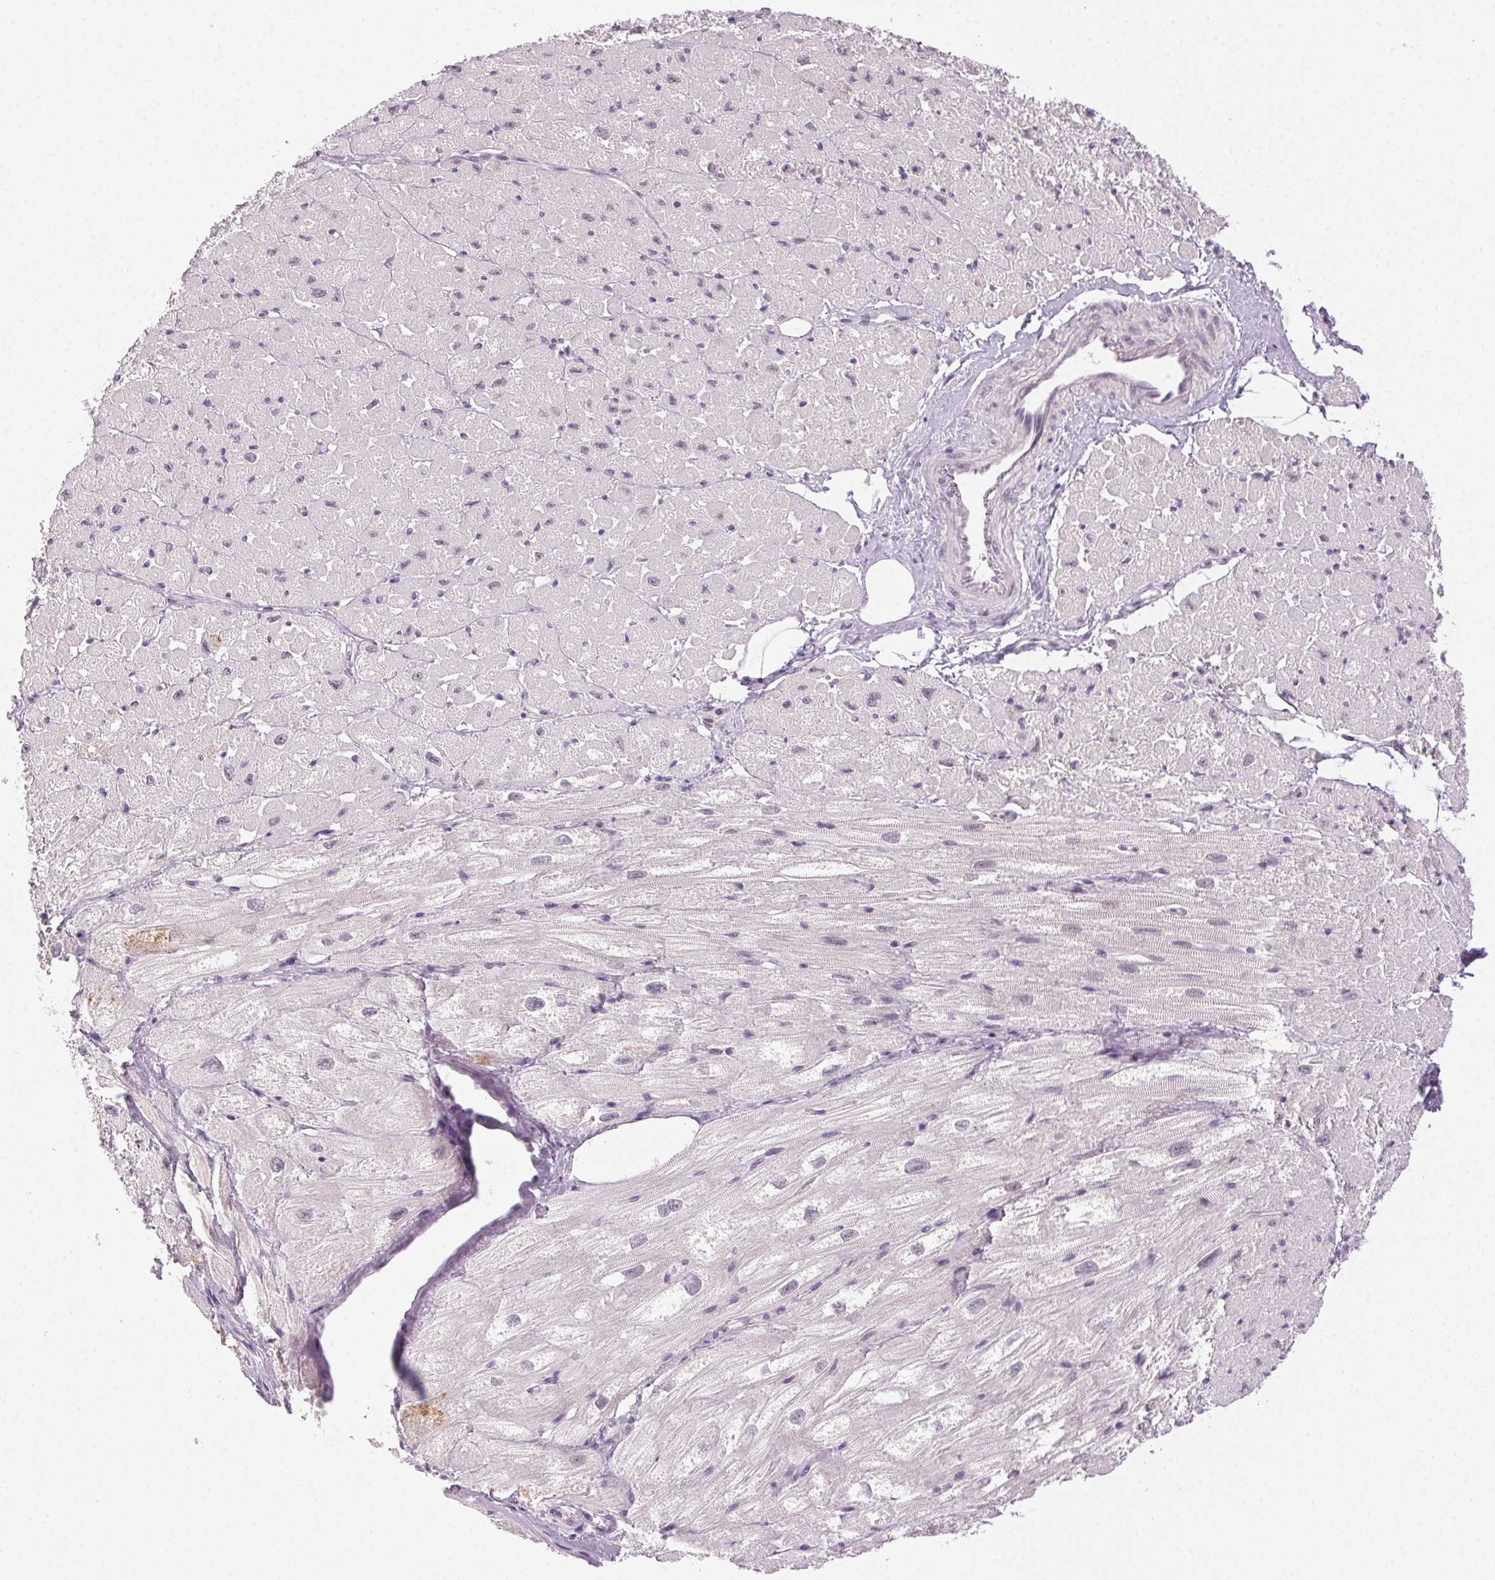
{"staining": {"intensity": "weak", "quantity": "25%-75%", "location": "cytoplasmic/membranous"}, "tissue": "heart muscle", "cell_type": "Cardiomyocytes", "image_type": "normal", "snomed": [{"axis": "morphology", "description": "Normal tissue, NOS"}, {"axis": "topography", "description": "Heart"}], "caption": "Heart muscle stained for a protein (brown) shows weak cytoplasmic/membranous positive staining in approximately 25%-75% of cardiomyocytes.", "gene": "FAM168A", "patient": {"sex": "female", "age": 62}}